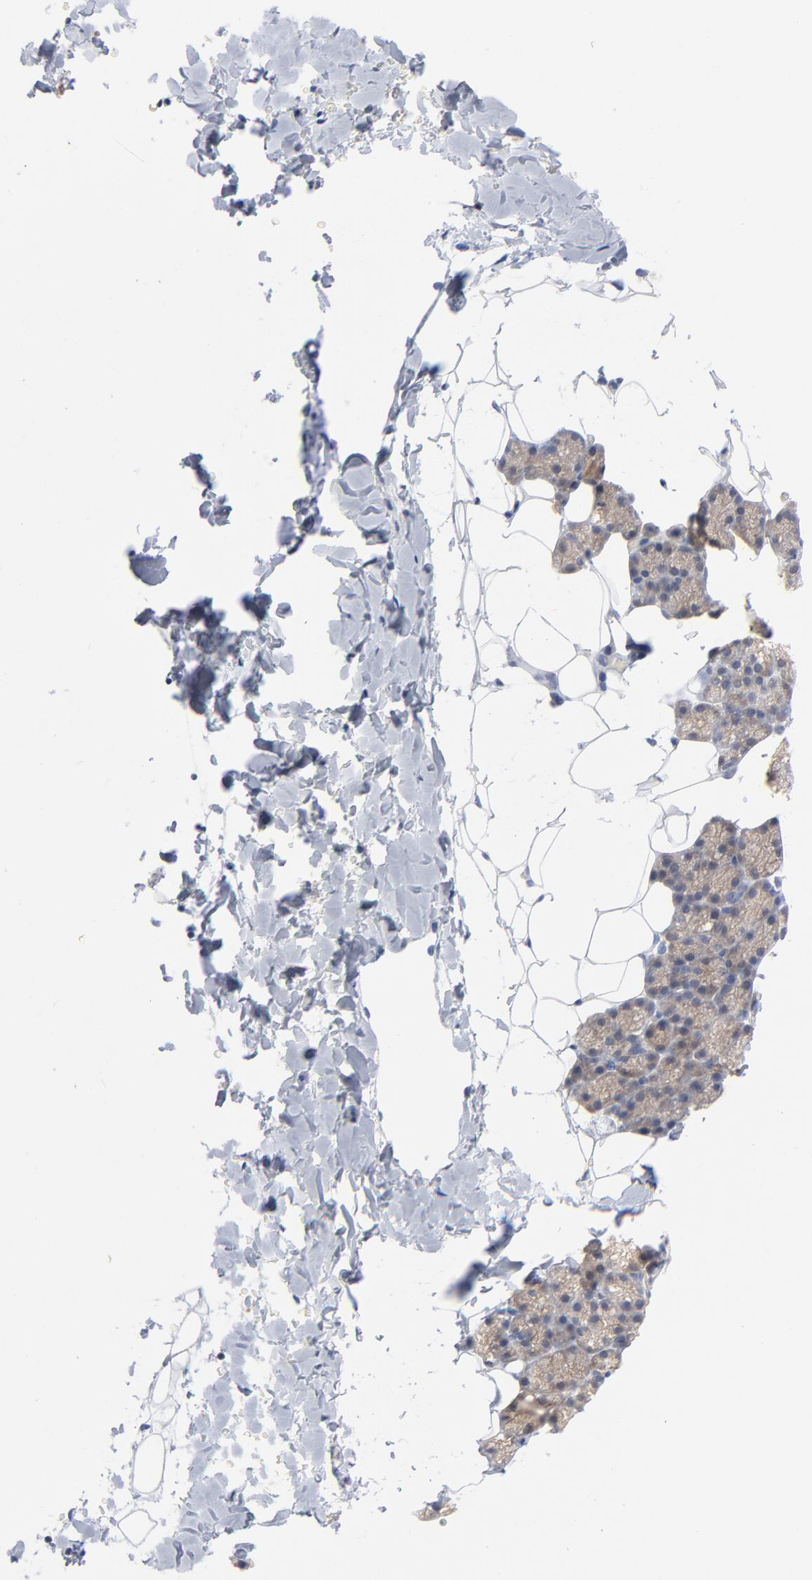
{"staining": {"intensity": "weak", "quantity": "<25%", "location": "cytoplasmic/membranous"}, "tissue": "salivary gland", "cell_type": "Glandular cells", "image_type": "normal", "snomed": [{"axis": "morphology", "description": "Normal tissue, NOS"}, {"axis": "topography", "description": "Lymph node"}, {"axis": "topography", "description": "Salivary gland"}], "caption": "Salivary gland was stained to show a protein in brown. There is no significant expression in glandular cells. (Stains: DAB immunohistochemistry (IHC) with hematoxylin counter stain, Microscopy: brightfield microscopy at high magnification).", "gene": "CAB39L", "patient": {"sex": "male", "age": 8}}